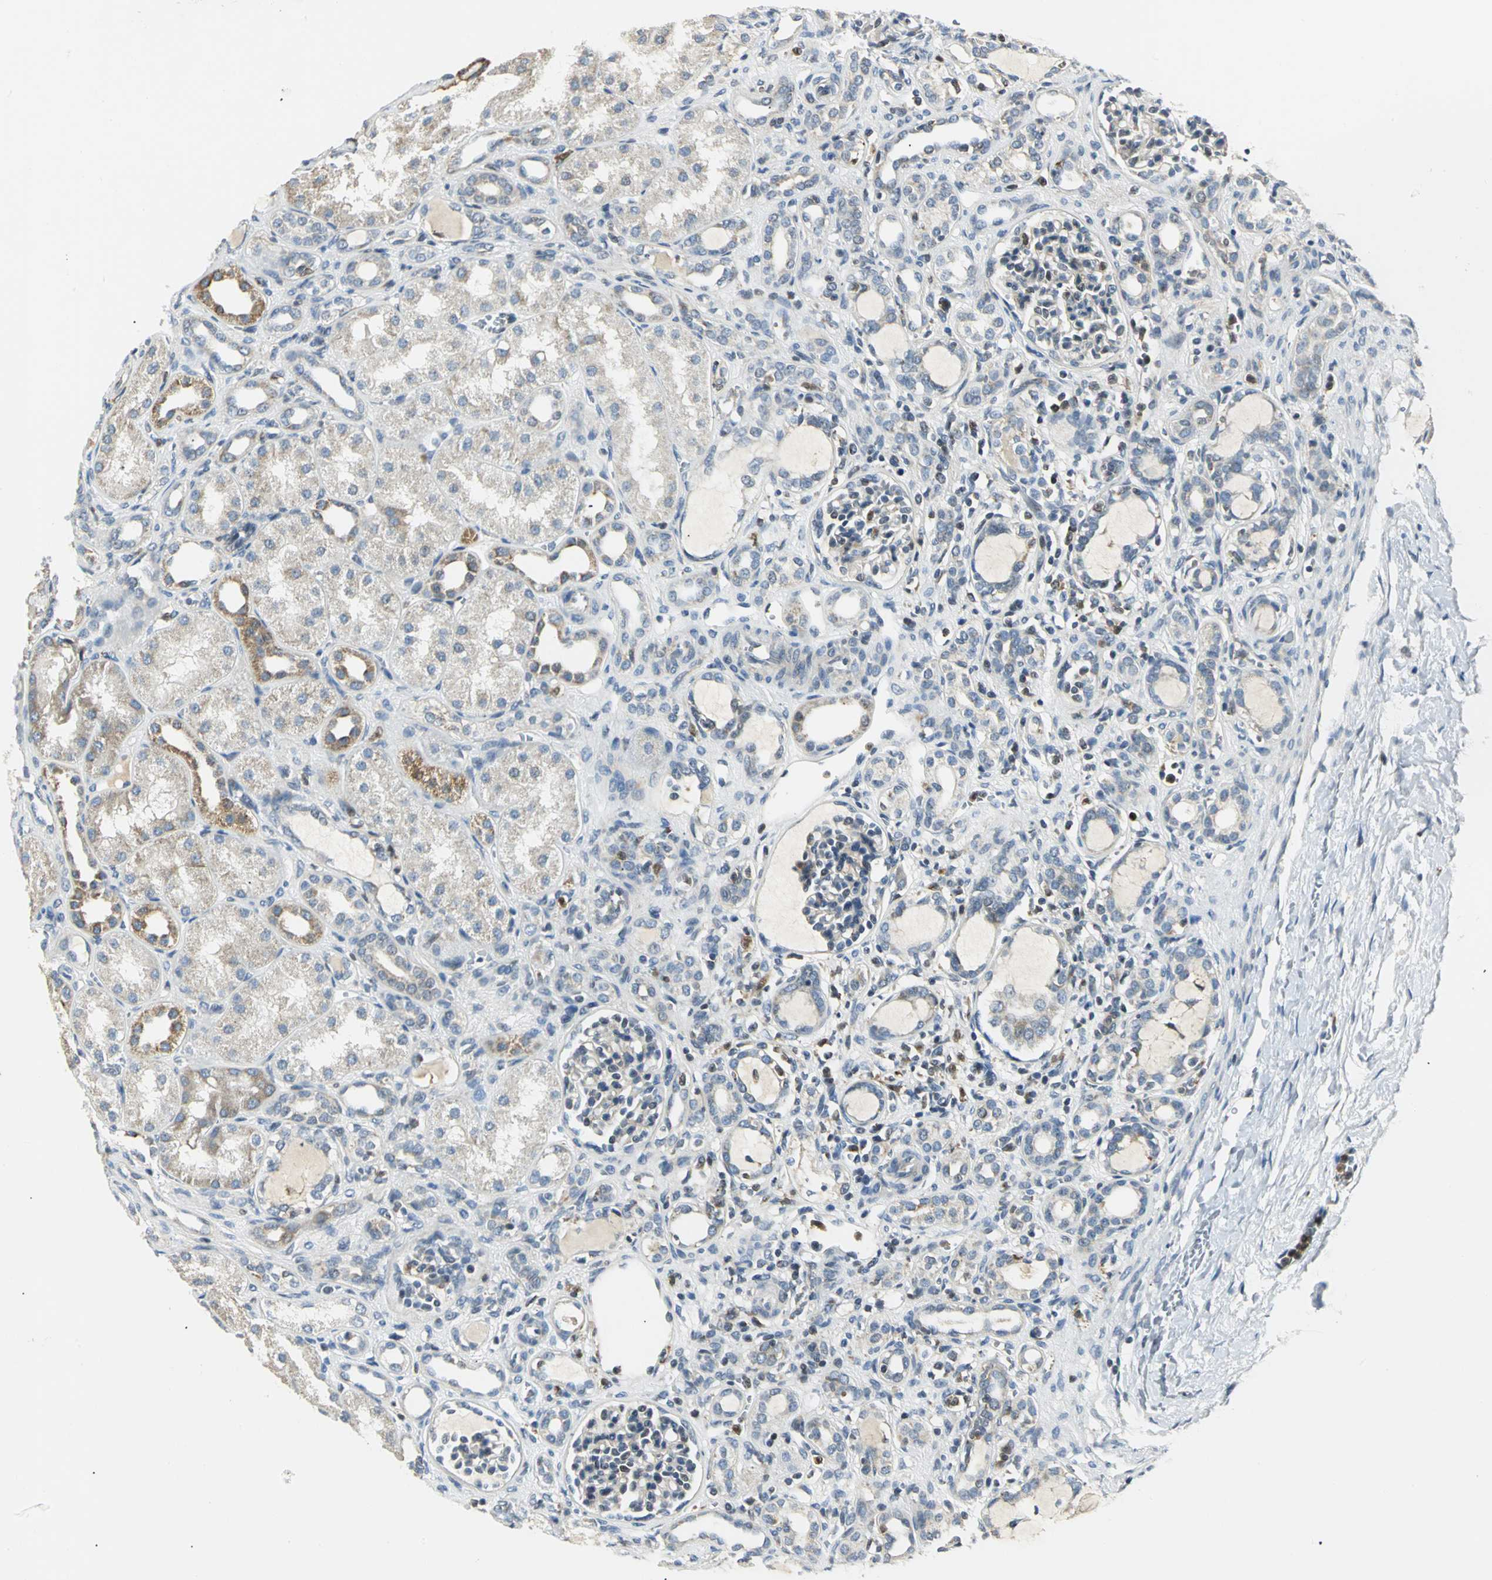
{"staining": {"intensity": "weak", "quantity": "<25%", "location": "cytoplasmic/membranous"}, "tissue": "kidney", "cell_type": "Cells in glomeruli", "image_type": "normal", "snomed": [{"axis": "morphology", "description": "Normal tissue, NOS"}, {"axis": "topography", "description": "Kidney"}], "caption": "Immunohistochemistry (IHC) histopathology image of unremarkable kidney stained for a protein (brown), which reveals no staining in cells in glomeruli. (Stains: DAB (3,3'-diaminobenzidine) immunohistochemistry (IHC) with hematoxylin counter stain, Microscopy: brightfield microscopy at high magnification).", "gene": "USP40", "patient": {"sex": "male", "age": 7}}